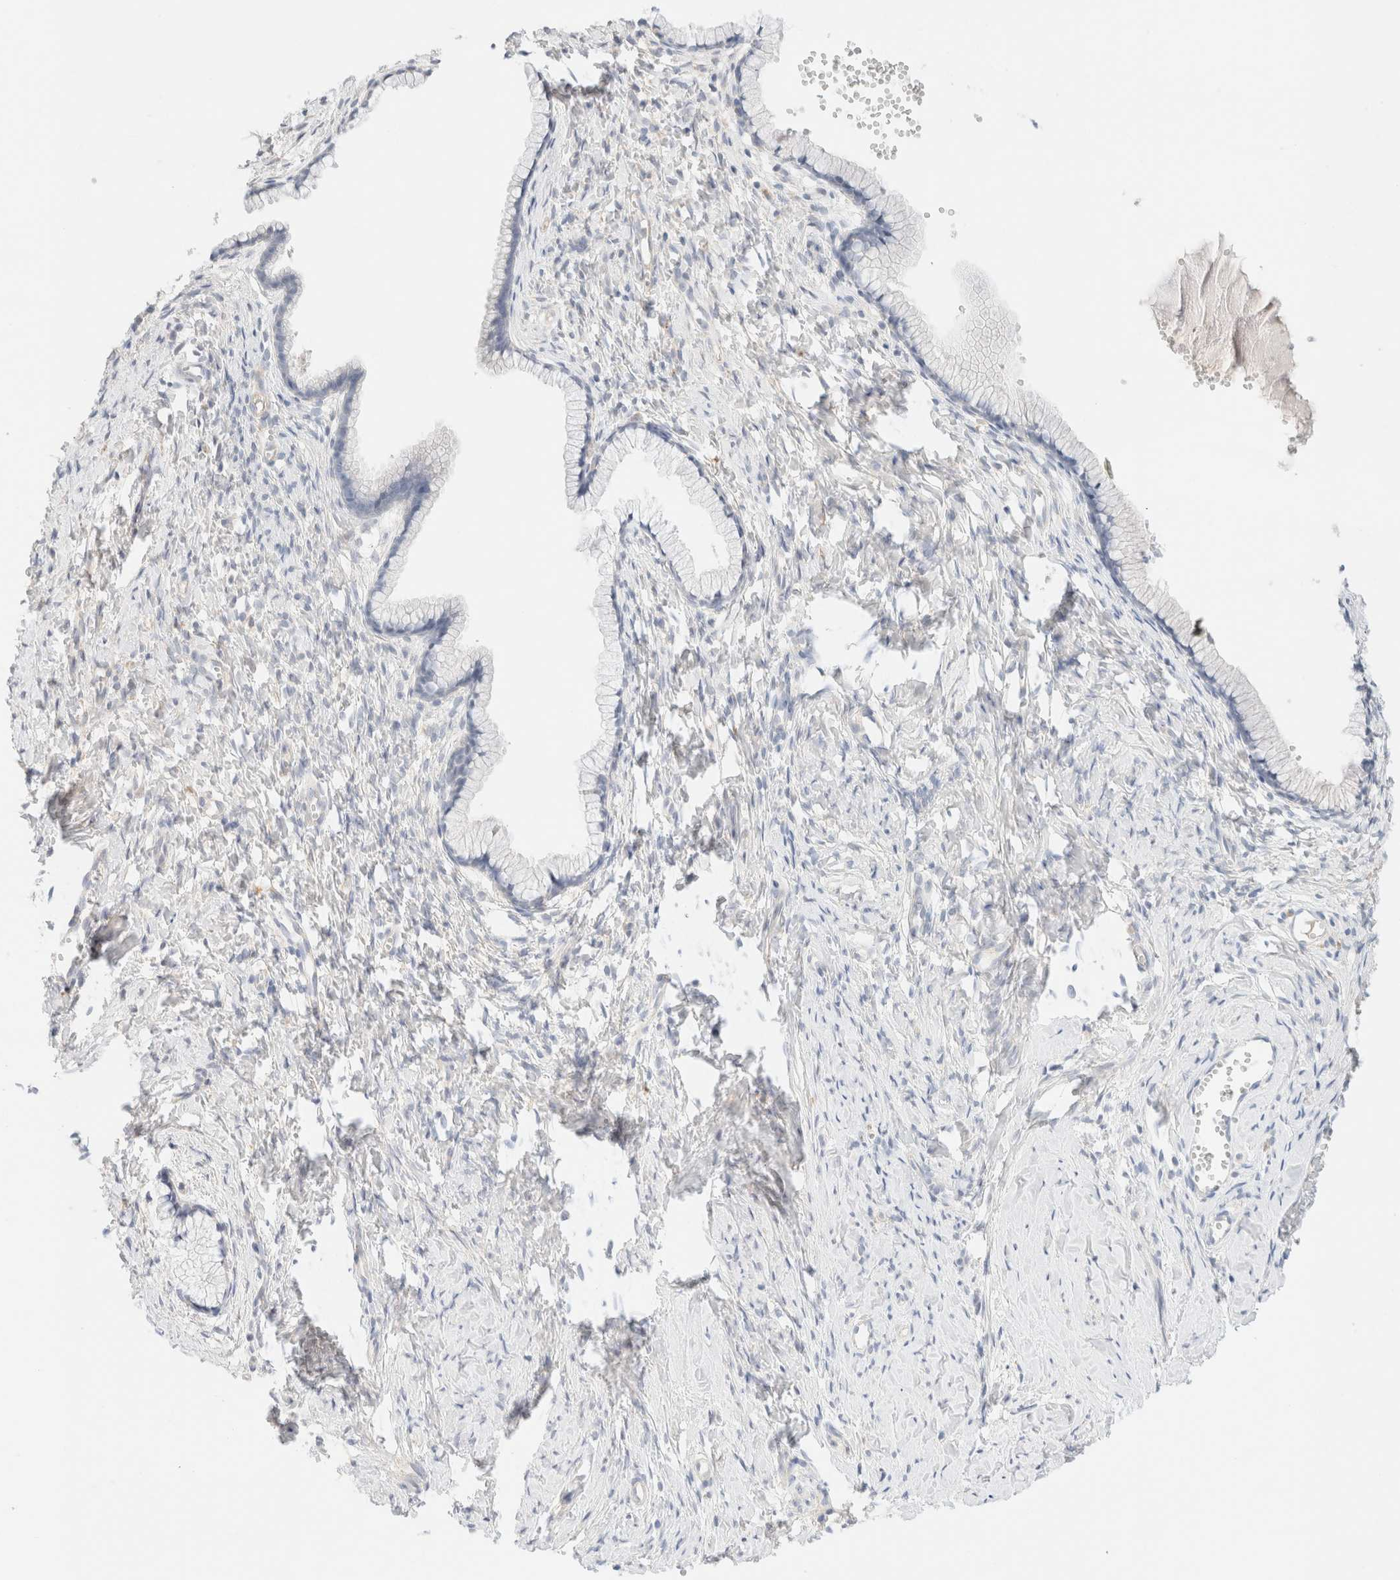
{"staining": {"intensity": "negative", "quantity": "none", "location": "none"}, "tissue": "cervix", "cell_type": "Glandular cells", "image_type": "normal", "snomed": [{"axis": "morphology", "description": "Normal tissue, NOS"}, {"axis": "topography", "description": "Cervix"}], "caption": "The image reveals no staining of glandular cells in benign cervix.", "gene": "SARM1", "patient": {"sex": "female", "age": 75}}